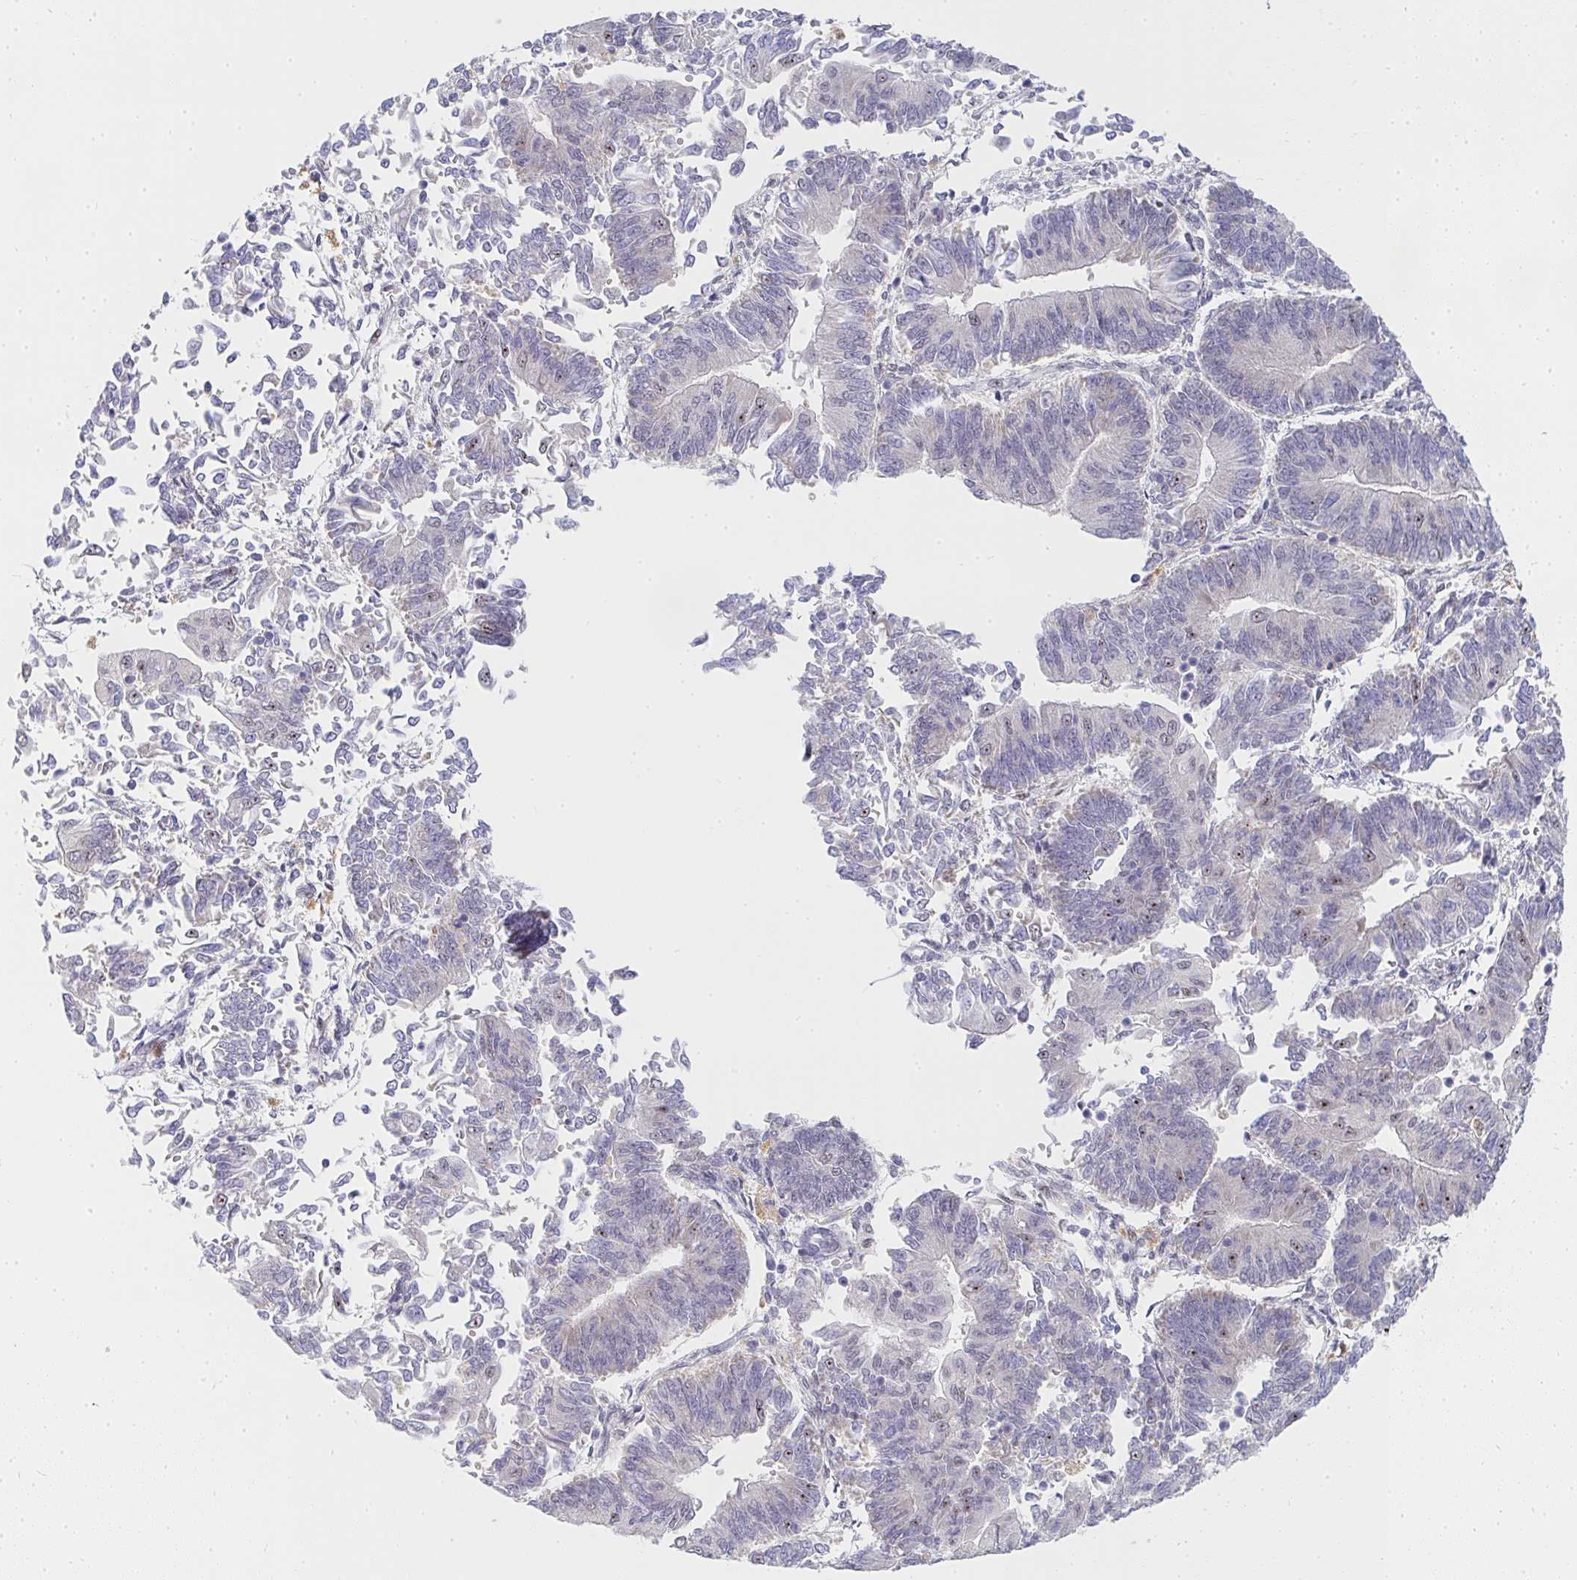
{"staining": {"intensity": "moderate", "quantity": "<25%", "location": "nuclear"}, "tissue": "endometrial cancer", "cell_type": "Tumor cells", "image_type": "cancer", "snomed": [{"axis": "morphology", "description": "Adenocarcinoma, NOS"}, {"axis": "topography", "description": "Endometrium"}], "caption": "Endometrial cancer tissue shows moderate nuclear expression in about <25% of tumor cells", "gene": "ZIC3", "patient": {"sex": "female", "age": 65}}